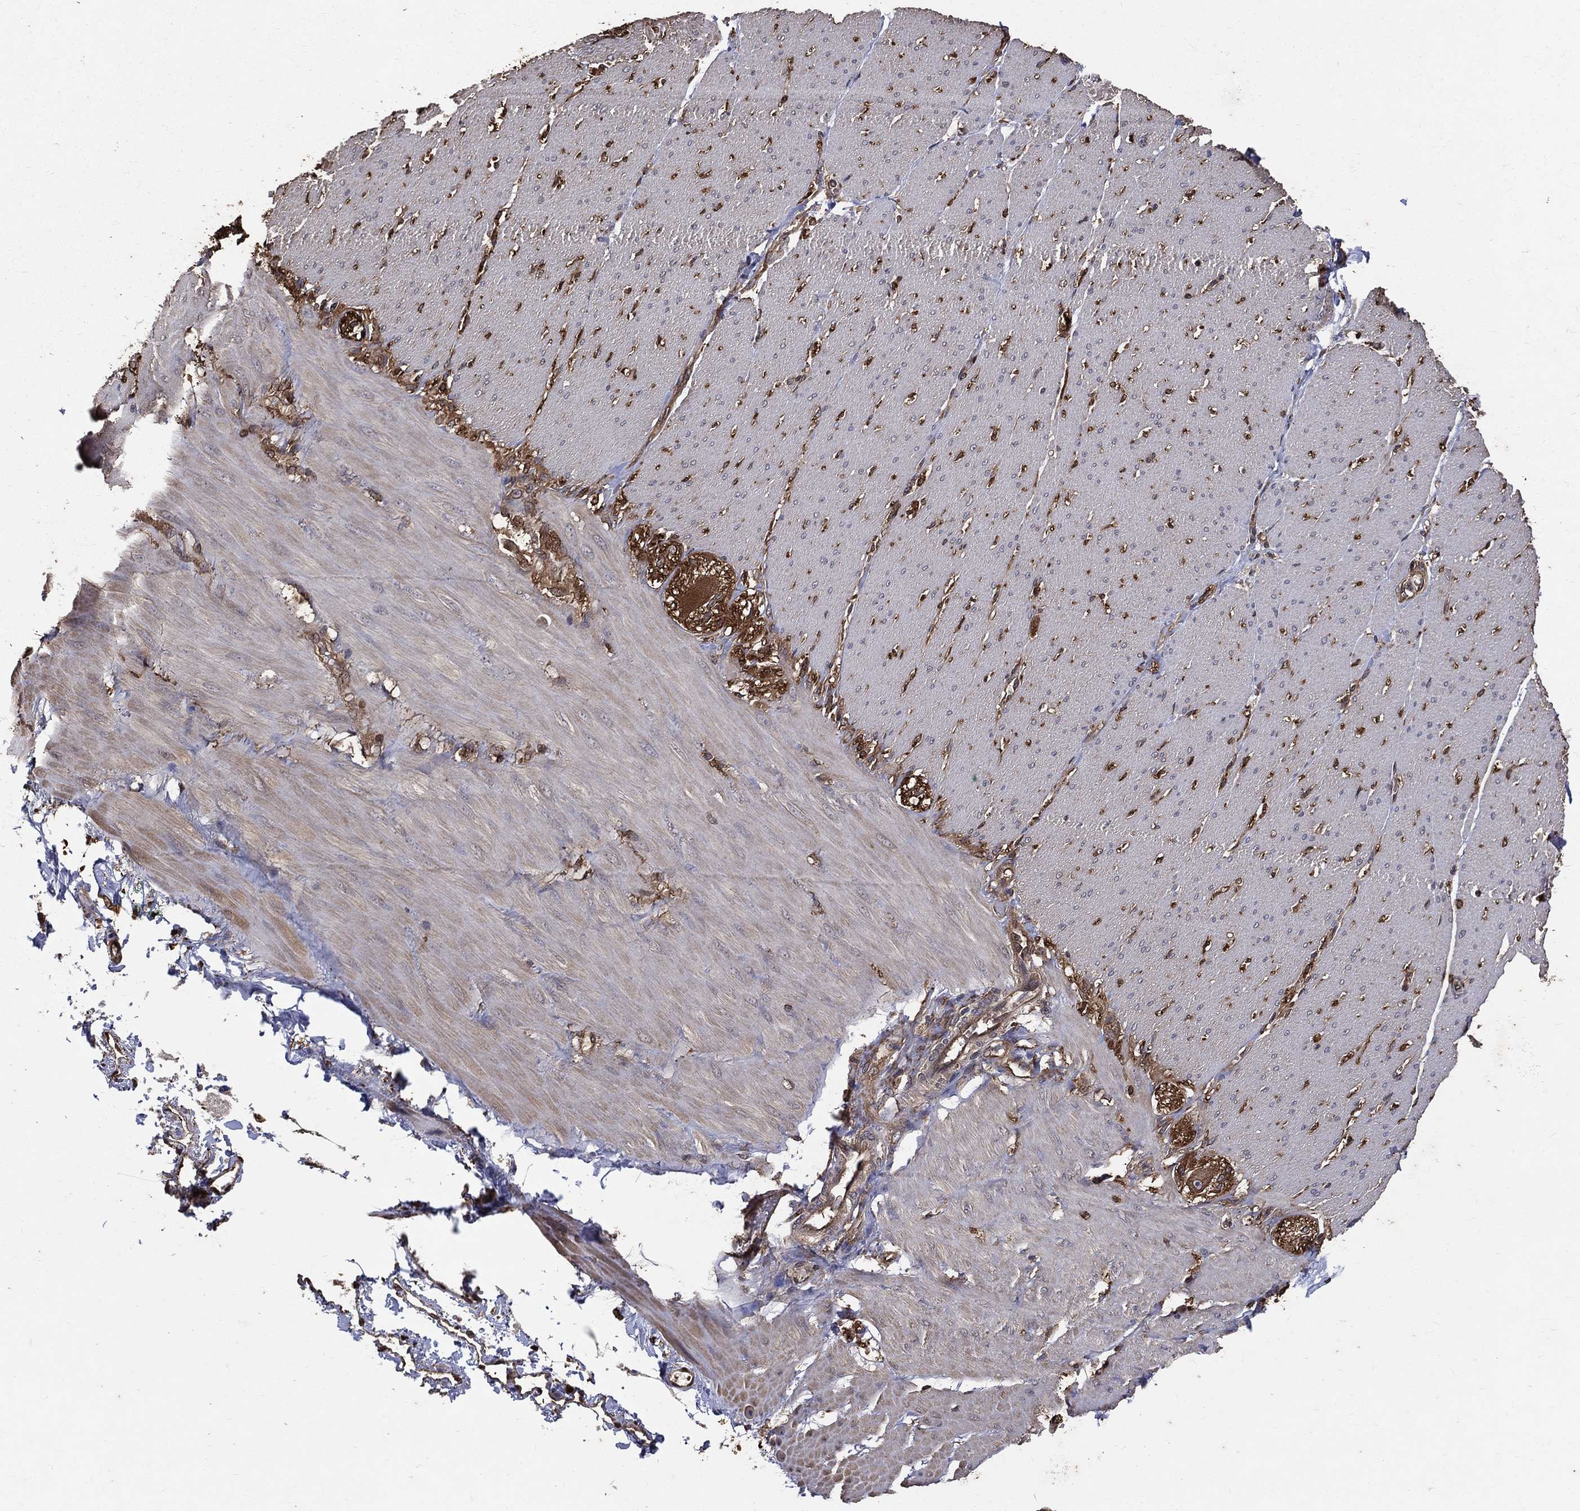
{"staining": {"intensity": "moderate", "quantity": "<25%", "location": "nuclear"}, "tissue": "adipose tissue", "cell_type": "Adipocytes", "image_type": "normal", "snomed": [{"axis": "morphology", "description": "Normal tissue, NOS"}, {"axis": "topography", "description": "Smooth muscle"}, {"axis": "topography", "description": "Duodenum"}, {"axis": "topography", "description": "Peripheral nerve tissue"}], "caption": "Protein expression analysis of normal adipose tissue reveals moderate nuclear expression in approximately <25% of adipocytes. (IHC, brightfield microscopy, high magnification).", "gene": "DPYSL2", "patient": {"sex": "female", "age": 61}}